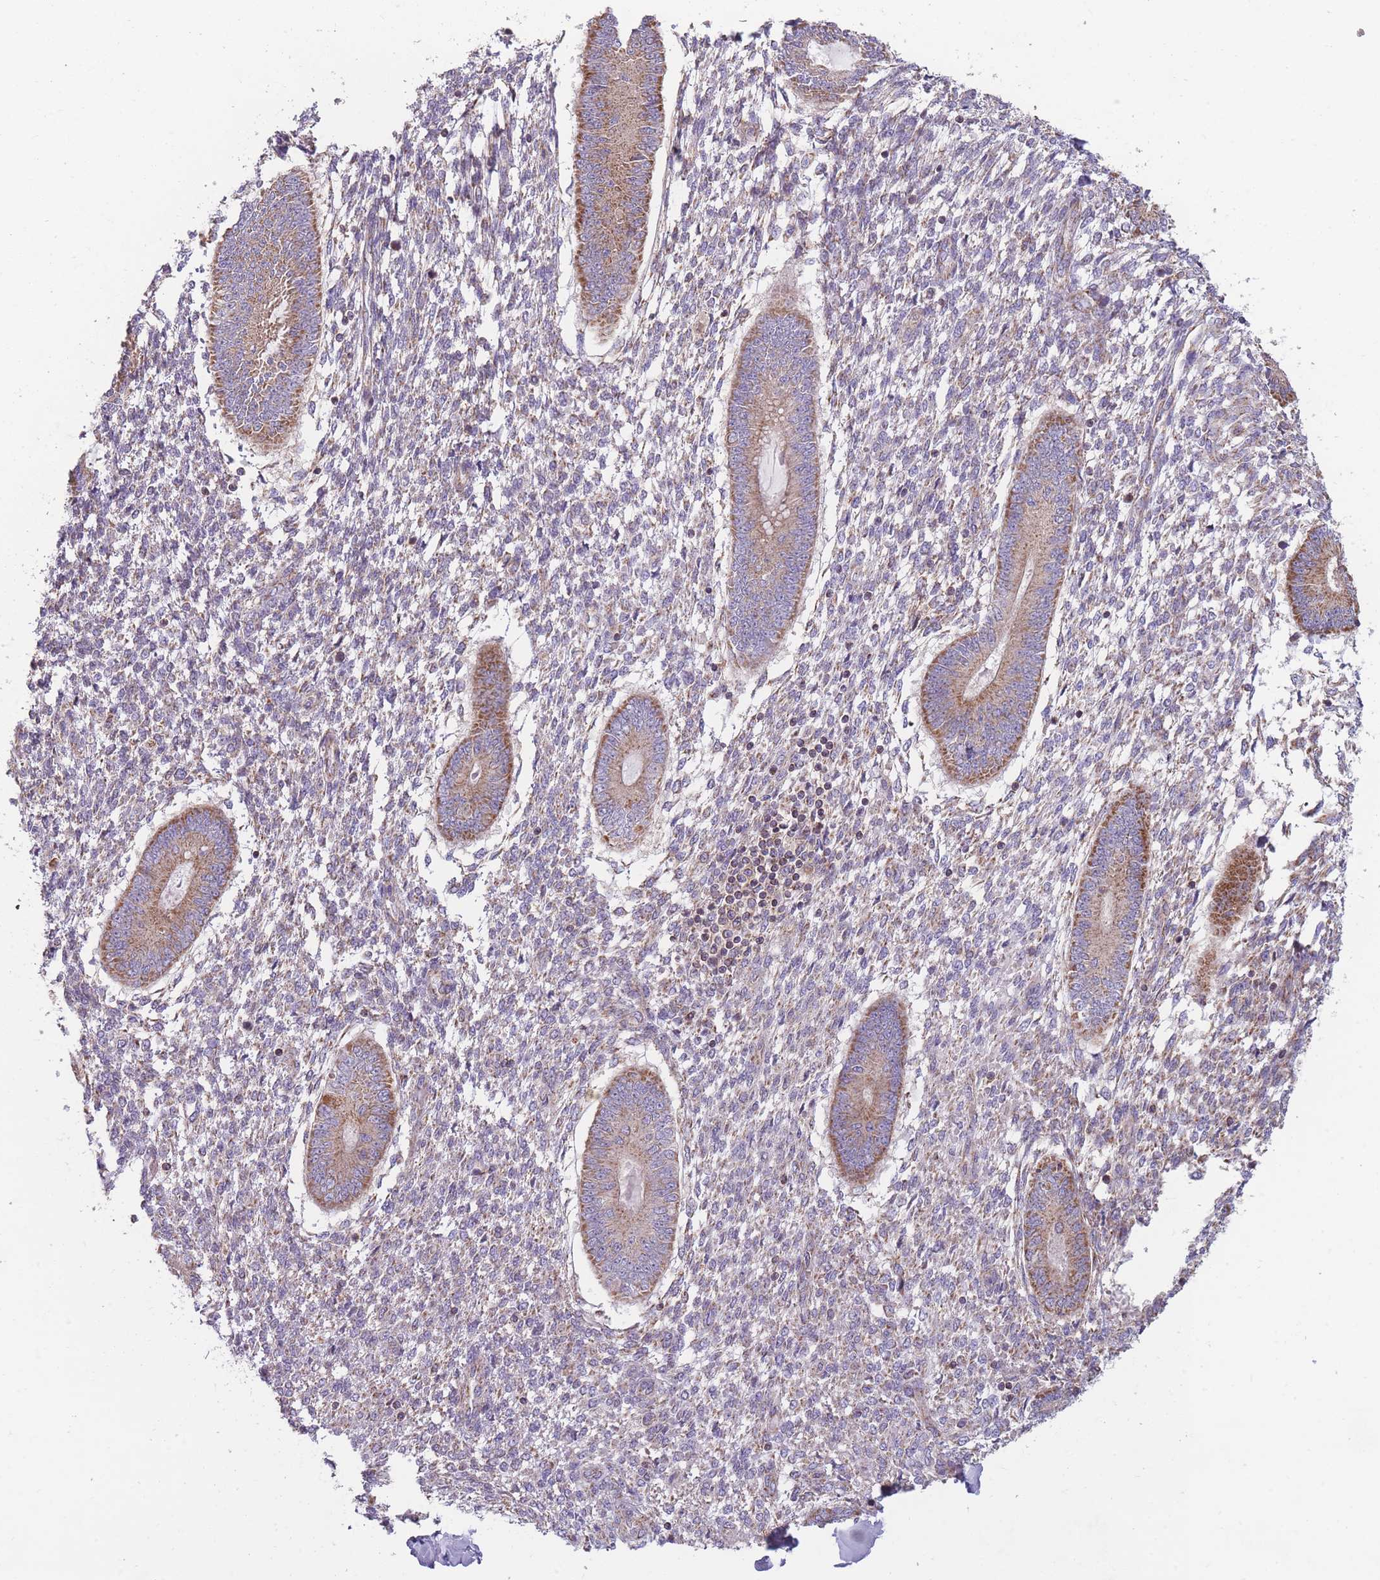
{"staining": {"intensity": "weak", "quantity": "<25%", "location": "cytoplasmic/membranous"}, "tissue": "endometrium", "cell_type": "Cells in endometrial stroma", "image_type": "normal", "snomed": [{"axis": "morphology", "description": "Normal tissue, NOS"}, {"axis": "topography", "description": "Endometrium"}], "caption": "Normal endometrium was stained to show a protein in brown. There is no significant positivity in cells in endometrial stroma. (Brightfield microscopy of DAB immunohistochemistry (IHC) at high magnification).", "gene": "ENSG00000255639", "patient": {"sex": "female", "age": 49}}